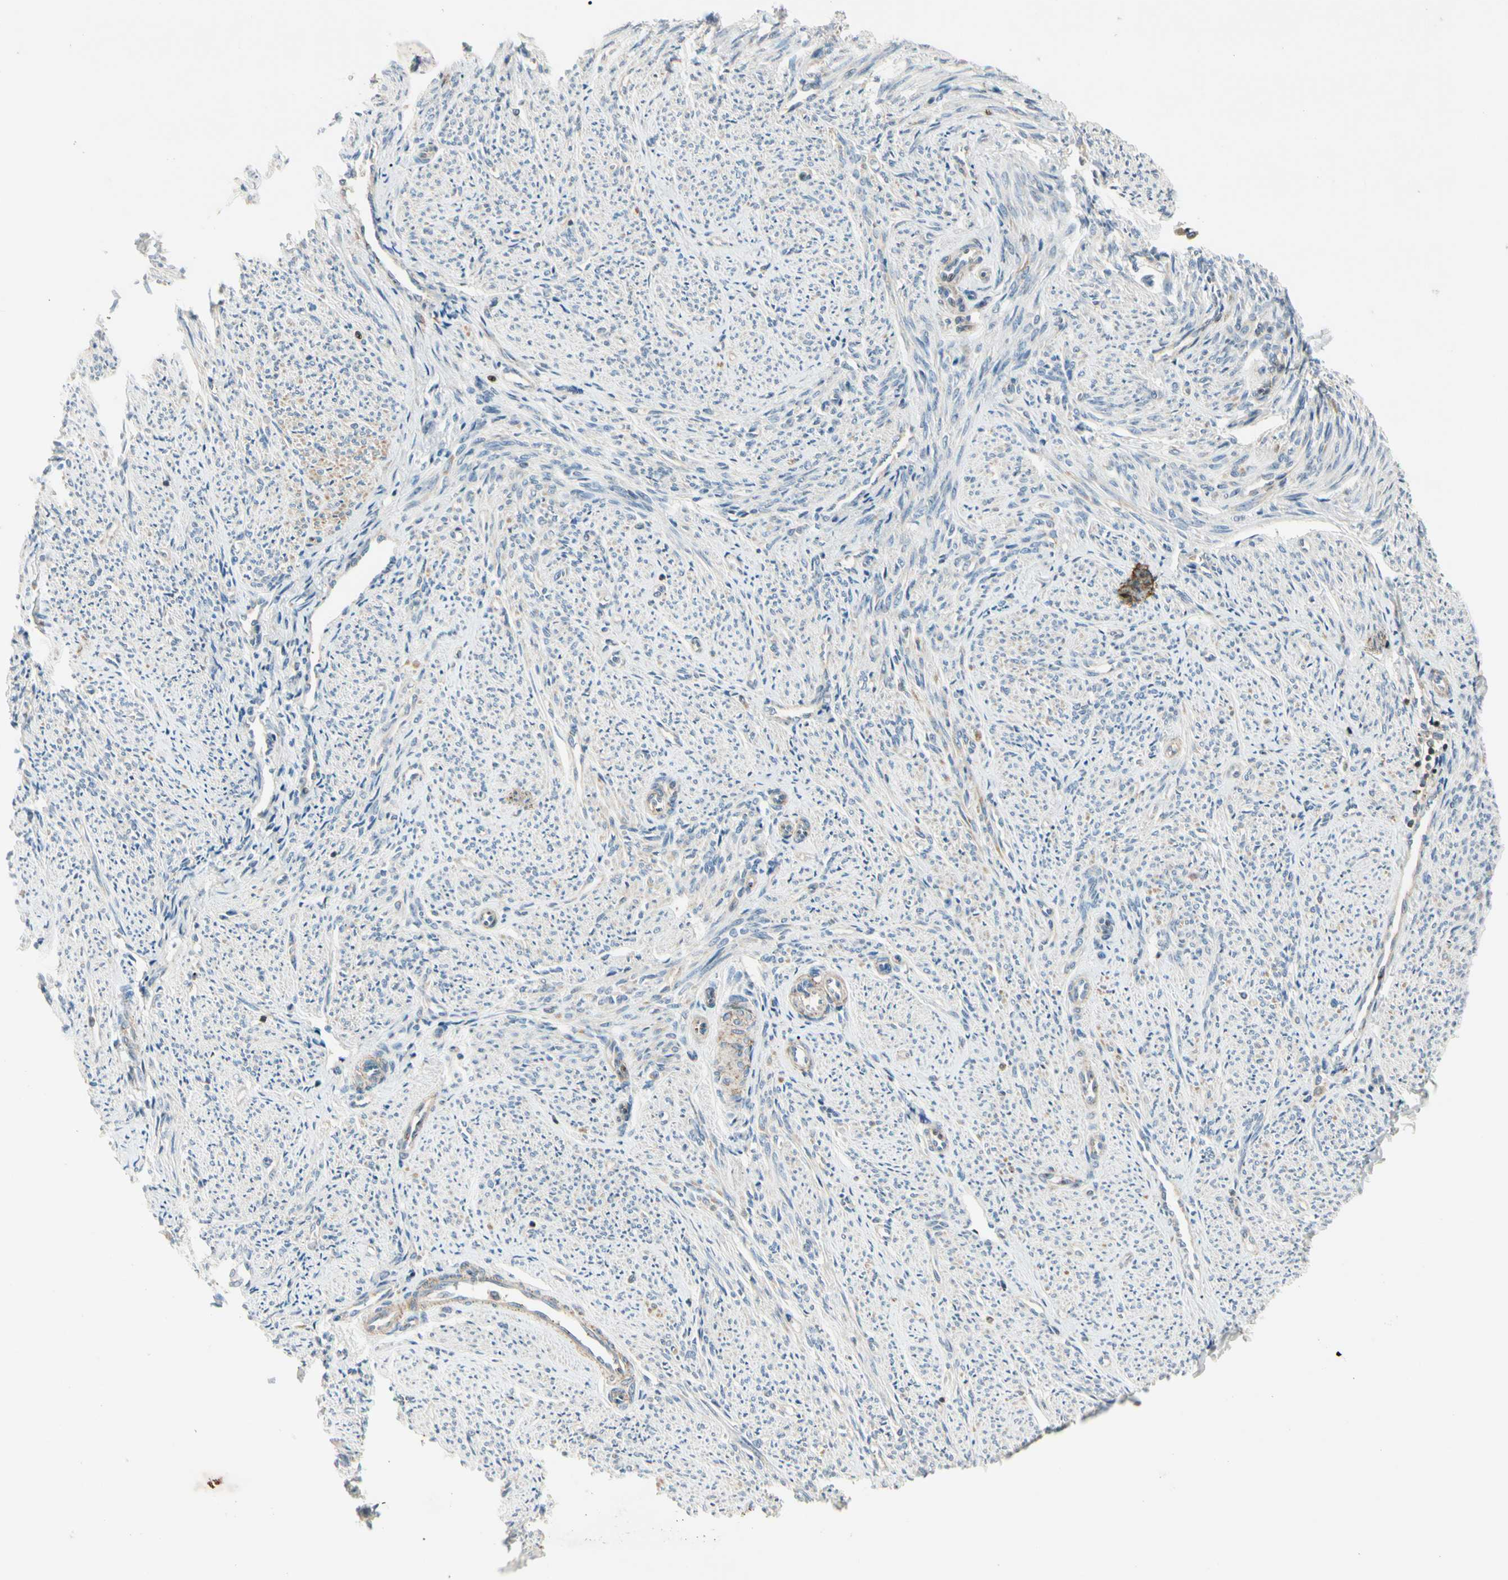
{"staining": {"intensity": "weak", "quantity": "<25%", "location": "cytoplasmic/membranous"}, "tissue": "smooth muscle", "cell_type": "Smooth muscle cells", "image_type": "normal", "snomed": [{"axis": "morphology", "description": "Normal tissue, NOS"}, {"axis": "topography", "description": "Smooth muscle"}], "caption": "This is a histopathology image of immunohistochemistry staining of benign smooth muscle, which shows no positivity in smooth muscle cells. Brightfield microscopy of immunohistochemistry (IHC) stained with DAB (brown) and hematoxylin (blue), captured at high magnification.", "gene": "CDH6", "patient": {"sex": "female", "age": 65}}